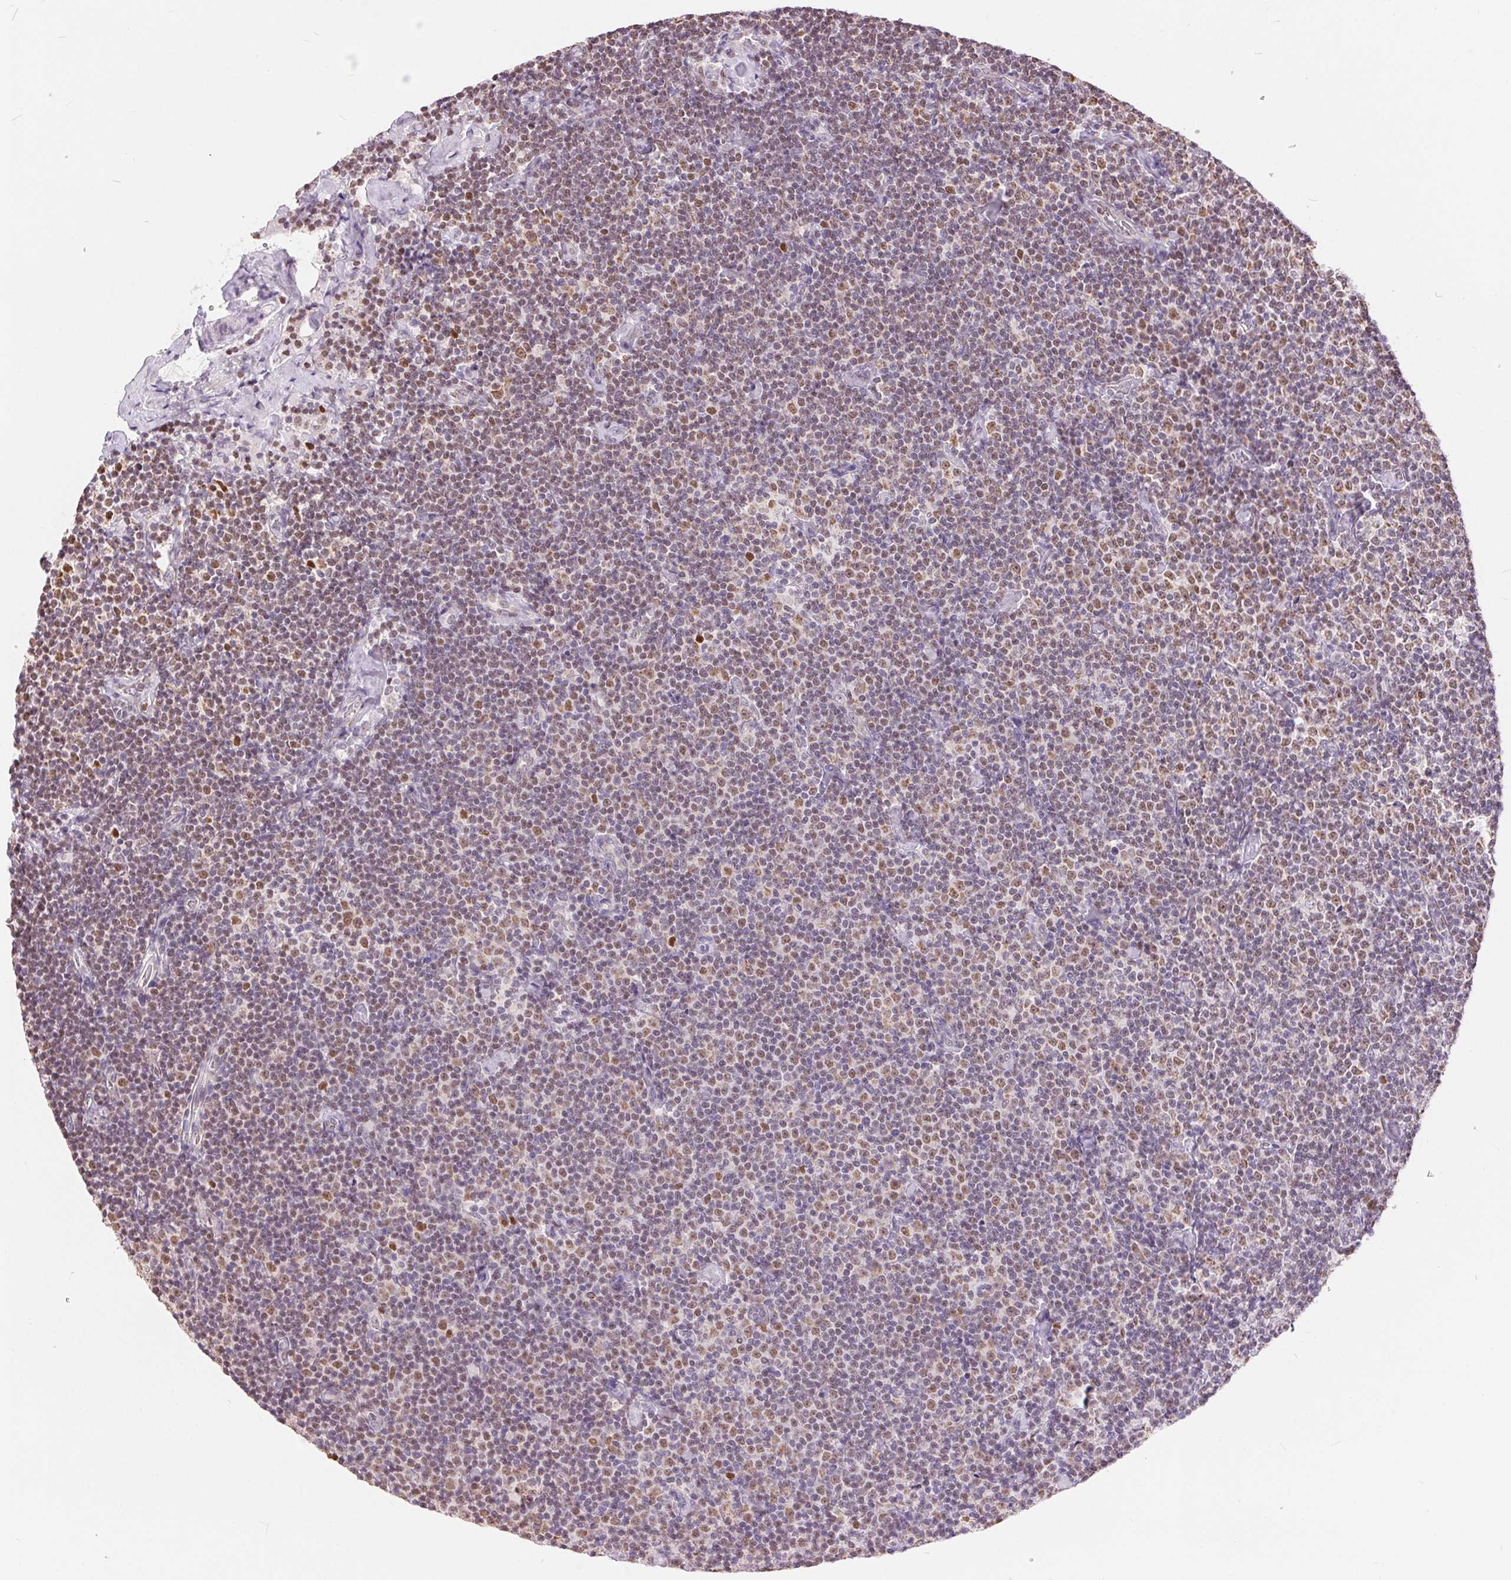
{"staining": {"intensity": "moderate", "quantity": "<25%", "location": "nuclear"}, "tissue": "lymphoma", "cell_type": "Tumor cells", "image_type": "cancer", "snomed": [{"axis": "morphology", "description": "Malignant lymphoma, non-Hodgkin's type, Low grade"}, {"axis": "topography", "description": "Lymph node"}], "caption": "Protein expression analysis of human lymphoma reveals moderate nuclear positivity in about <25% of tumor cells.", "gene": "POU2F2", "patient": {"sex": "male", "age": 81}}